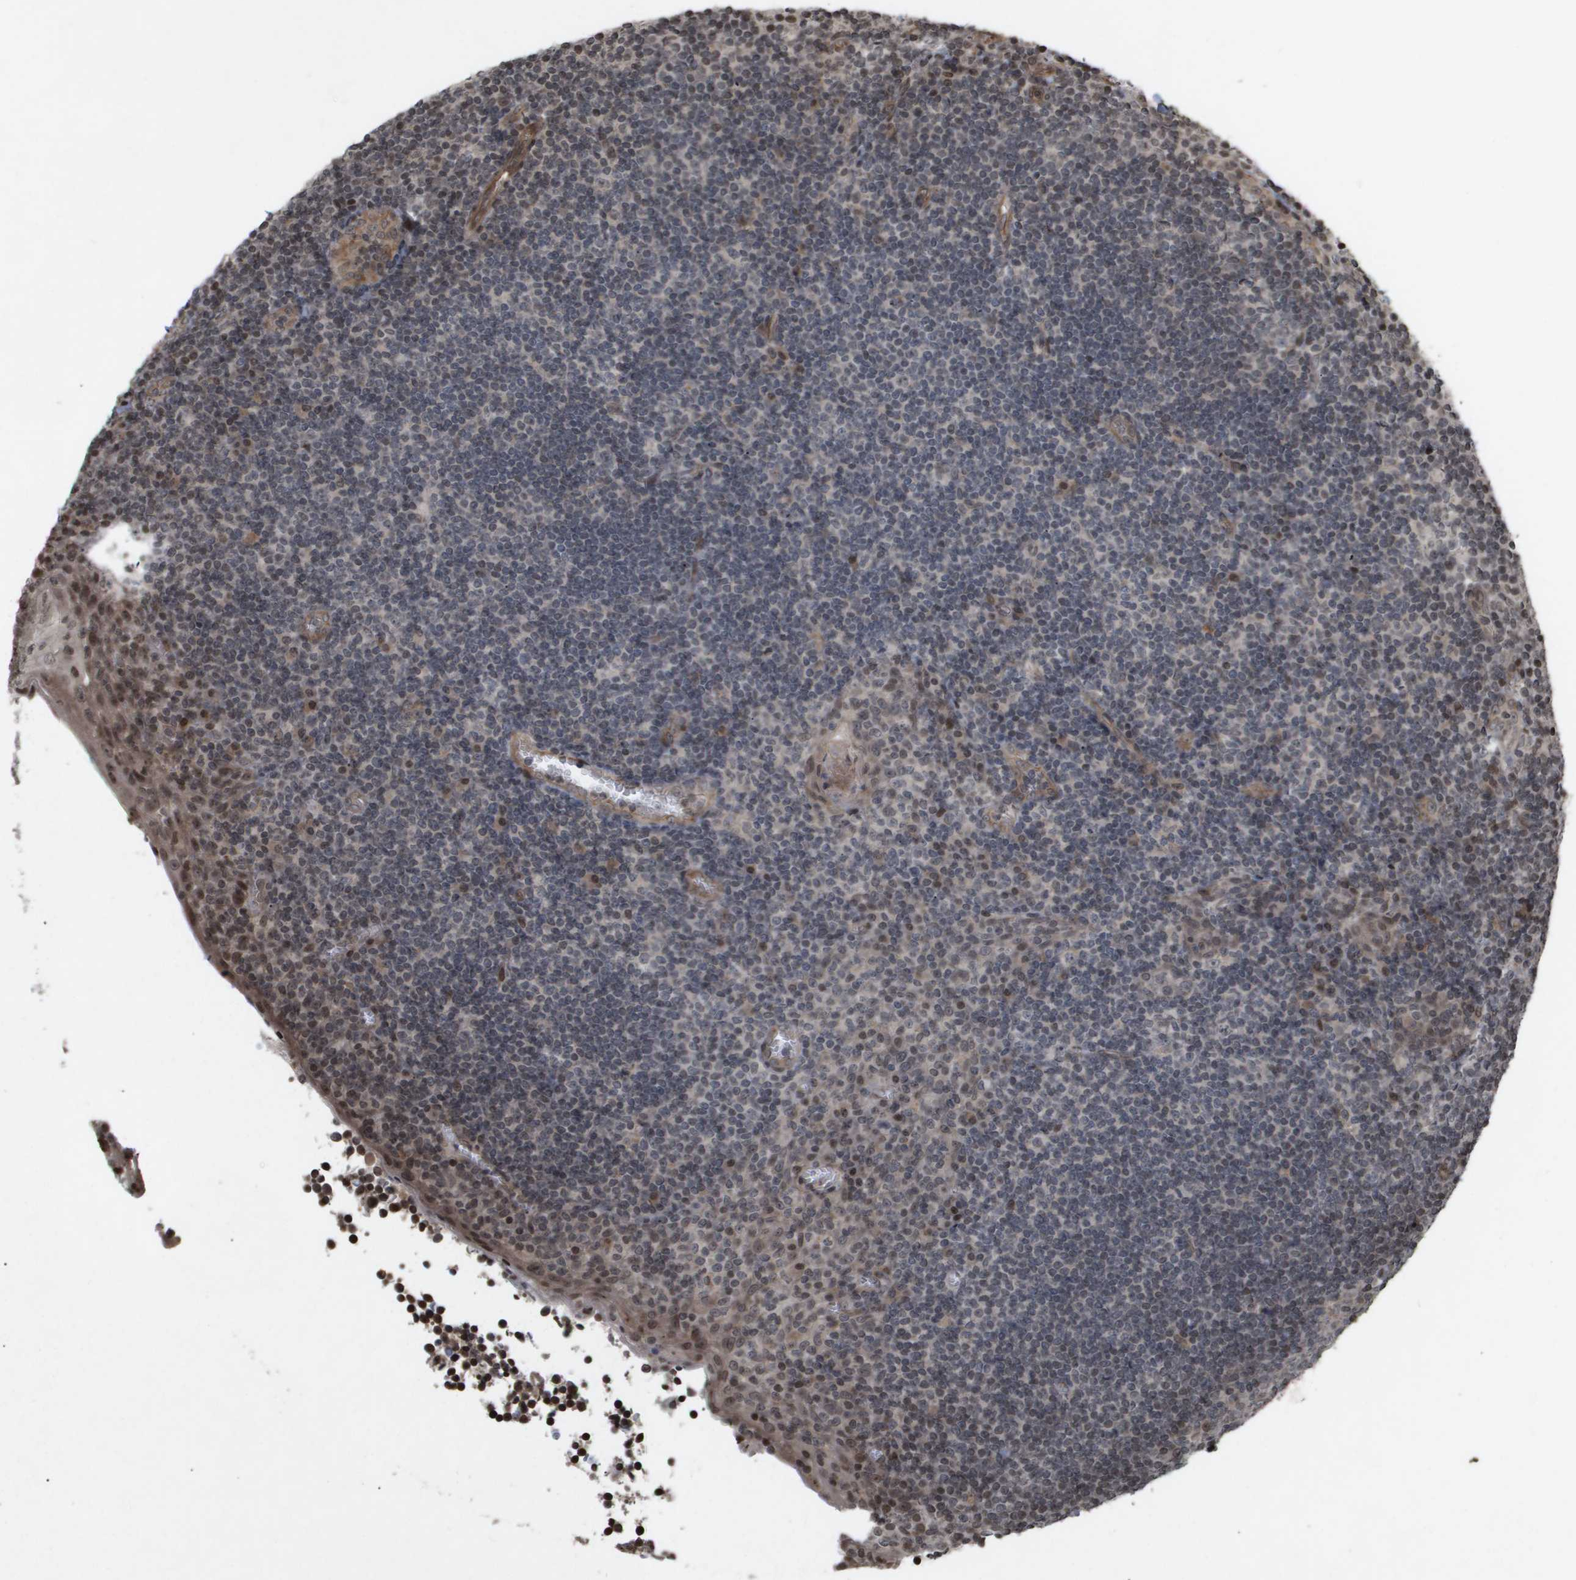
{"staining": {"intensity": "negative", "quantity": "none", "location": "none"}, "tissue": "tonsil", "cell_type": "Germinal center cells", "image_type": "normal", "snomed": [{"axis": "morphology", "description": "Normal tissue, NOS"}, {"axis": "topography", "description": "Tonsil"}], "caption": "Immunohistochemistry (IHC) histopathology image of unremarkable human tonsil stained for a protein (brown), which displays no staining in germinal center cells.", "gene": "HSPA6", "patient": {"sex": "male", "age": 37}}